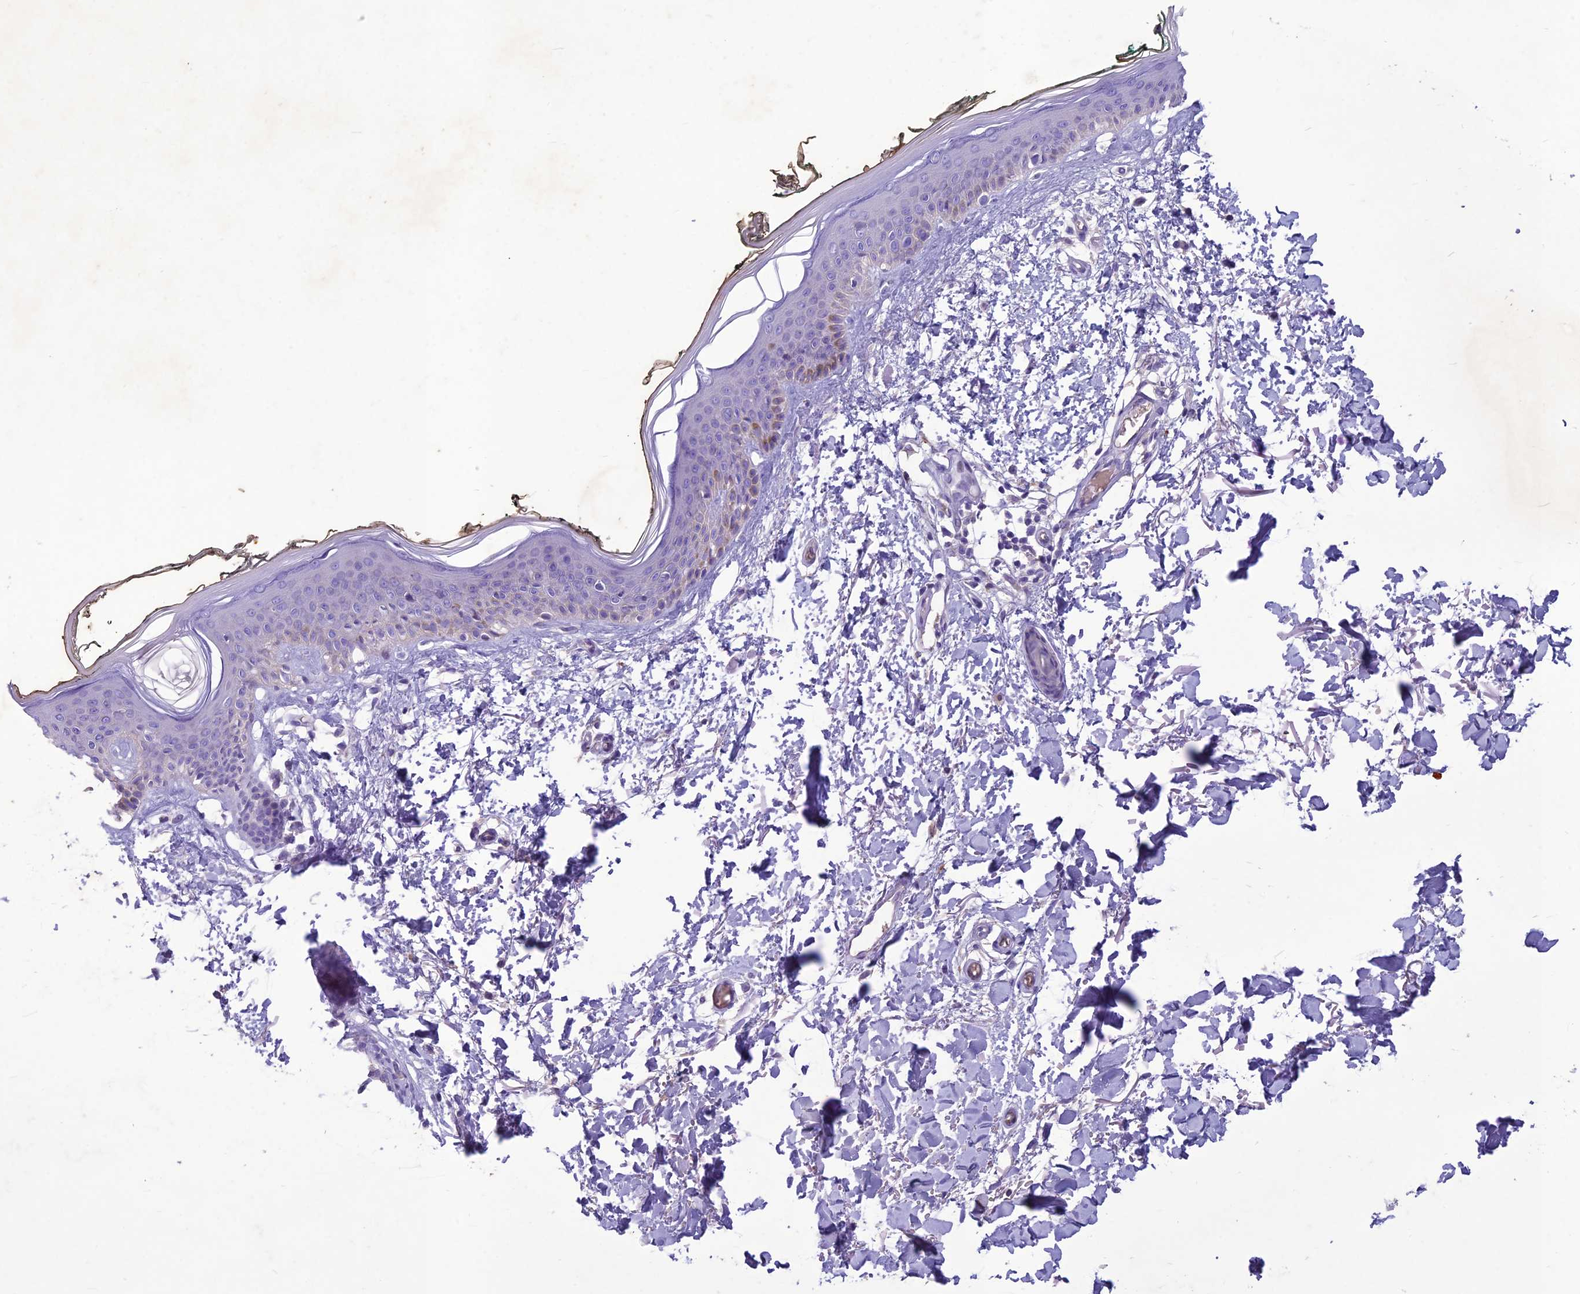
{"staining": {"intensity": "negative", "quantity": "none", "location": "none"}, "tissue": "skin", "cell_type": "Fibroblasts", "image_type": "normal", "snomed": [{"axis": "morphology", "description": "Normal tissue, NOS"}, {"axis": "topography", "description": "Skin"}], "caption": "High power microscopy photomicrograph of an immunohistochemistry (IHC) photomicrograph of benign skin, revealing no significant positivity in fibroblasts.", "gene": "IFT172", "patient": {"sex": "male", "age": 62}}